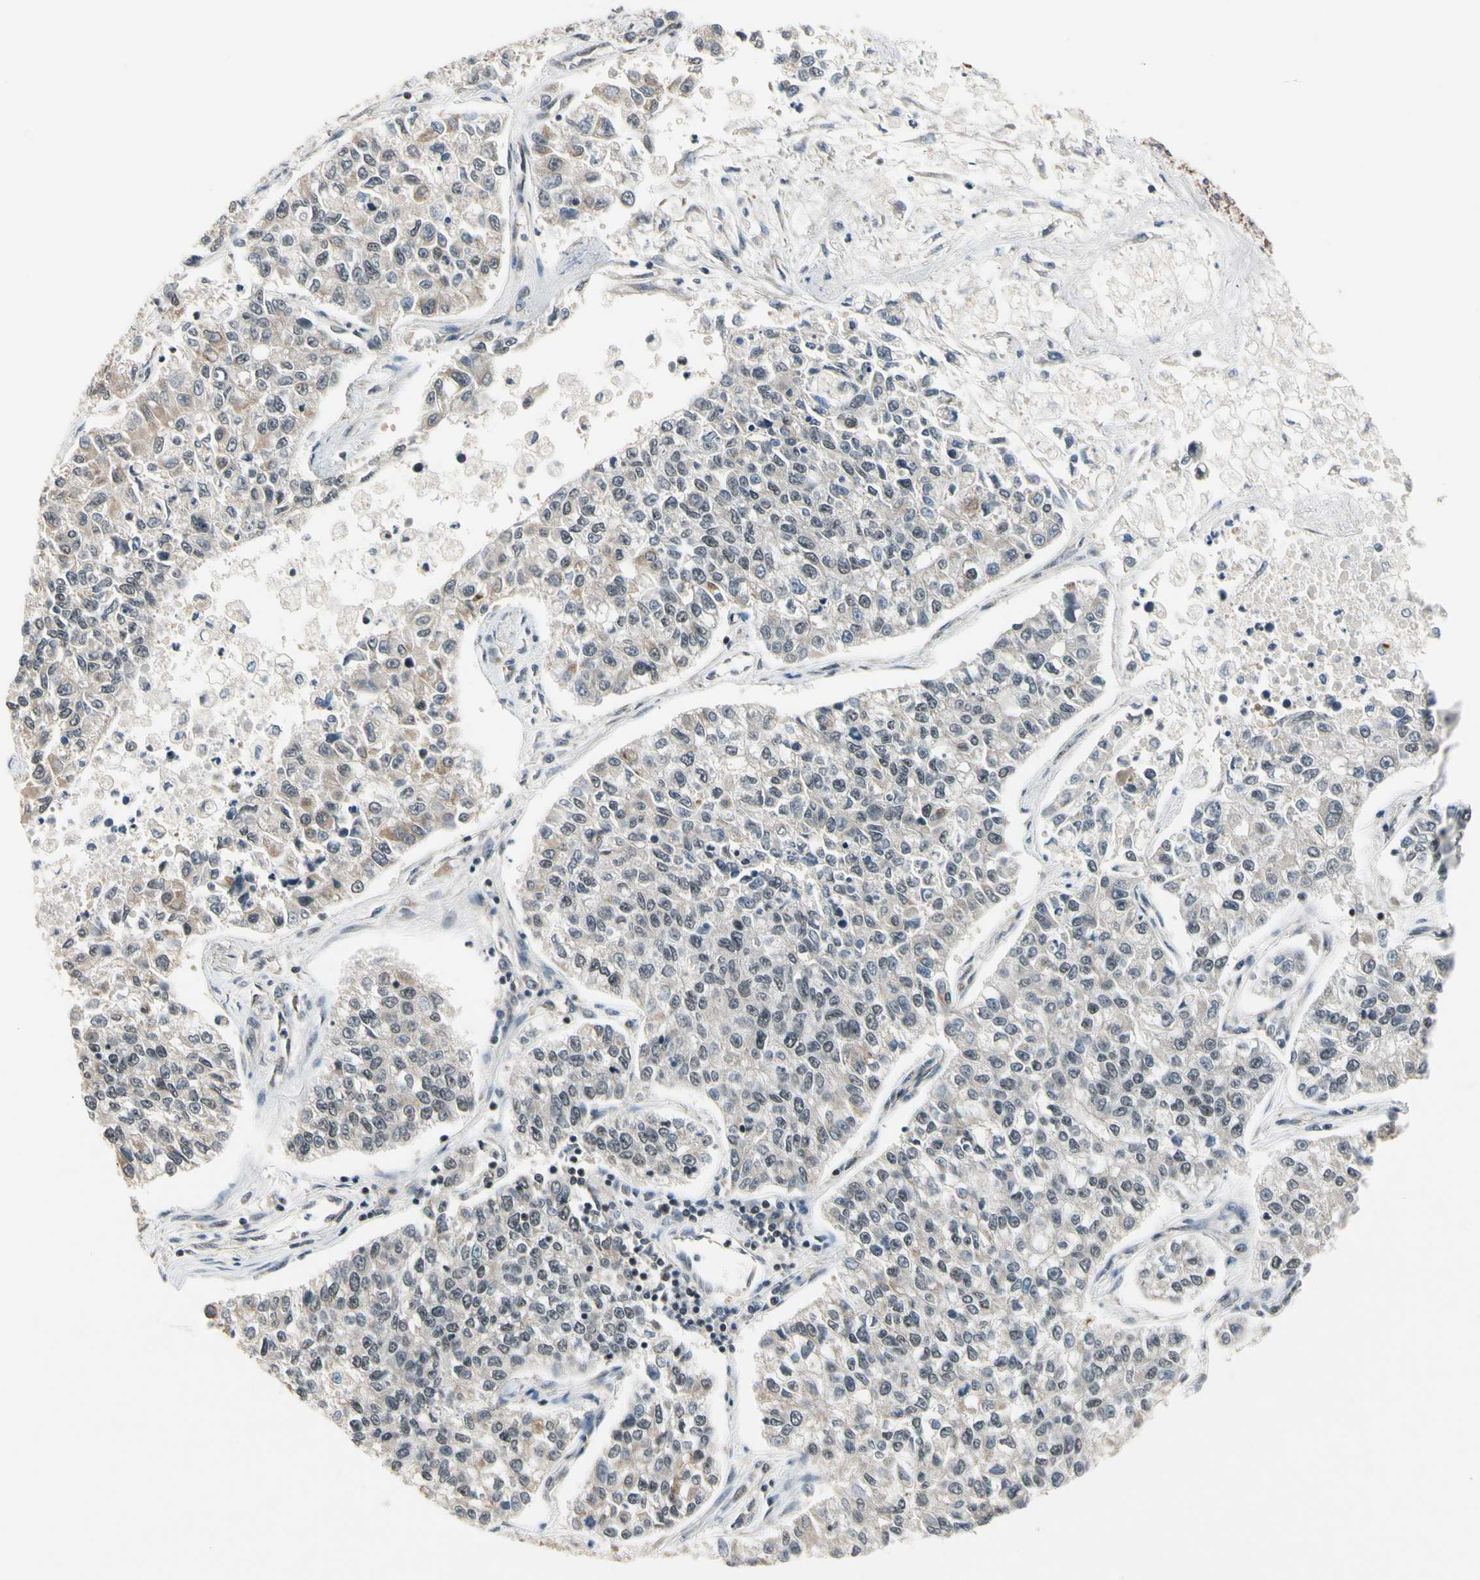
{"staining": {"intensity": "weak", "quantity": "<25%", "location": "cytoplasmic/membranous"}, "tissue": "lung cancer", "cell_type": "Tumor cells", "image_type": "cancer", "snomed": [{"axis": "morphology", "description": "Adenocarcinoma, NOS"}, {"axis": "topography", "description": "Lung"}], "caption": "Adenocarcinoma (lung) was stained to show a protein in brown. There is no significant expression in tumor cells.", "gene": "TAF12", "patient": {"sex": "male", "age": 49}}